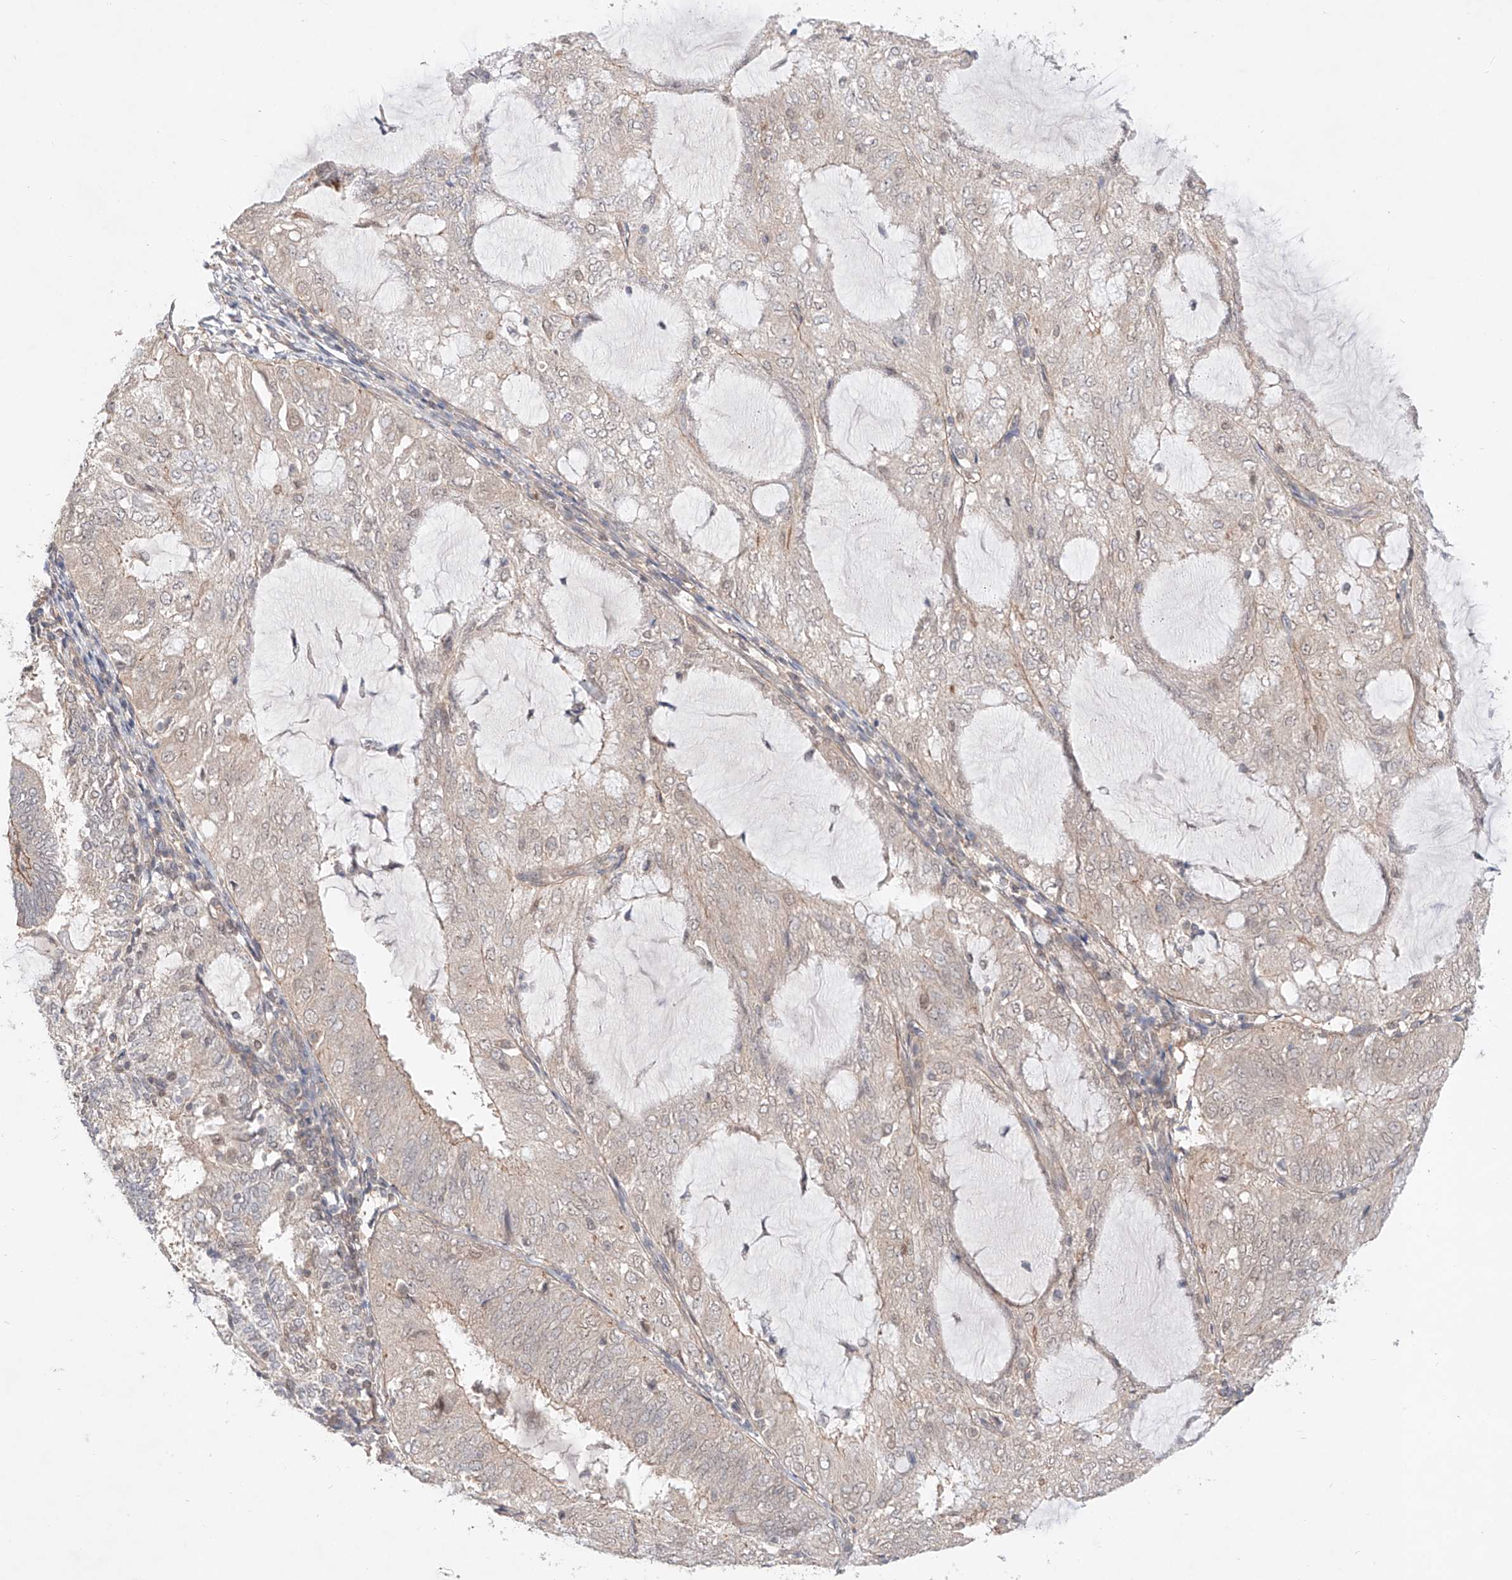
{"staining": {"intensity": "weak", "quantity": "<25%", "location": "cytoplasmic/membranous"}, "tissue": "endometrial cancer", "cell_type": "Tumor cells", "image_type": "cancer", "snomed": [{"axis": "morphology", "description": "Adenocarcinoma, NOS"}, {"axis": "topography", "description": "Endometrium"}], "caption": "Immunohistochemical staining of human endometrial adenocarcinoma reveals no significant positivity in tumor cells.", "gene": "TSR2", "patient": {"sex": "female", "age": 81}}